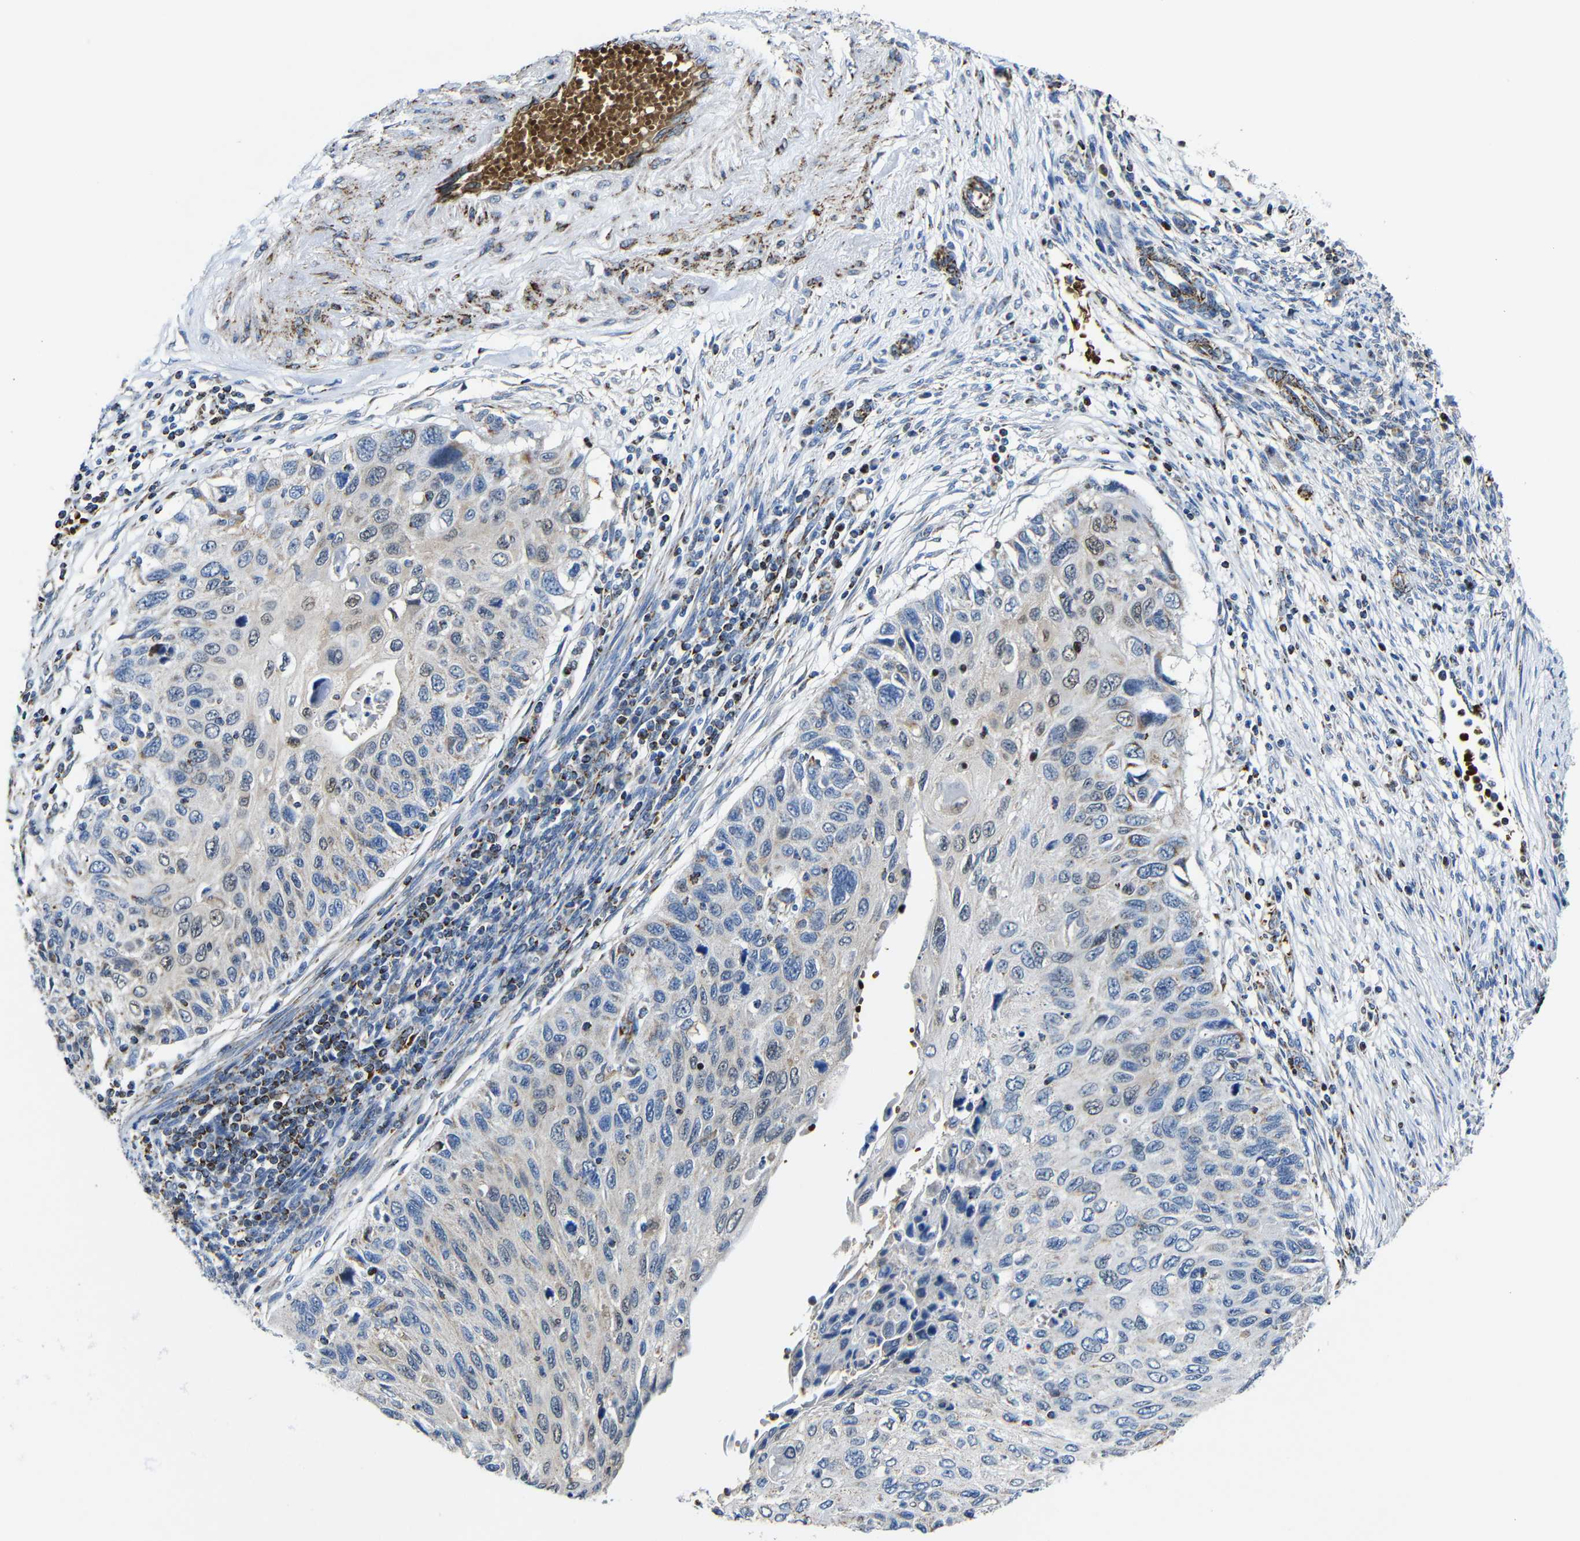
{"staining": {"intensity": "weak", "quantity": "<25%", "location": "nuclear"}, "tissue": "cervical cancer", "cell_type": "Tumor cells", "image_type": "cancer", "snomed": [{"axis": "morphology", "description": "Squamous cell carcinoma, NOS"}, {"axis": "topography", "description": "Cervix"}], "caption": "Human cervical cancer (squamous cell carcinoma) stained for a protein using immunohistochemistry shows no staining in tumor cells.", "gene": "CA5B", "patient": {"sex": "female", "age": 70}}